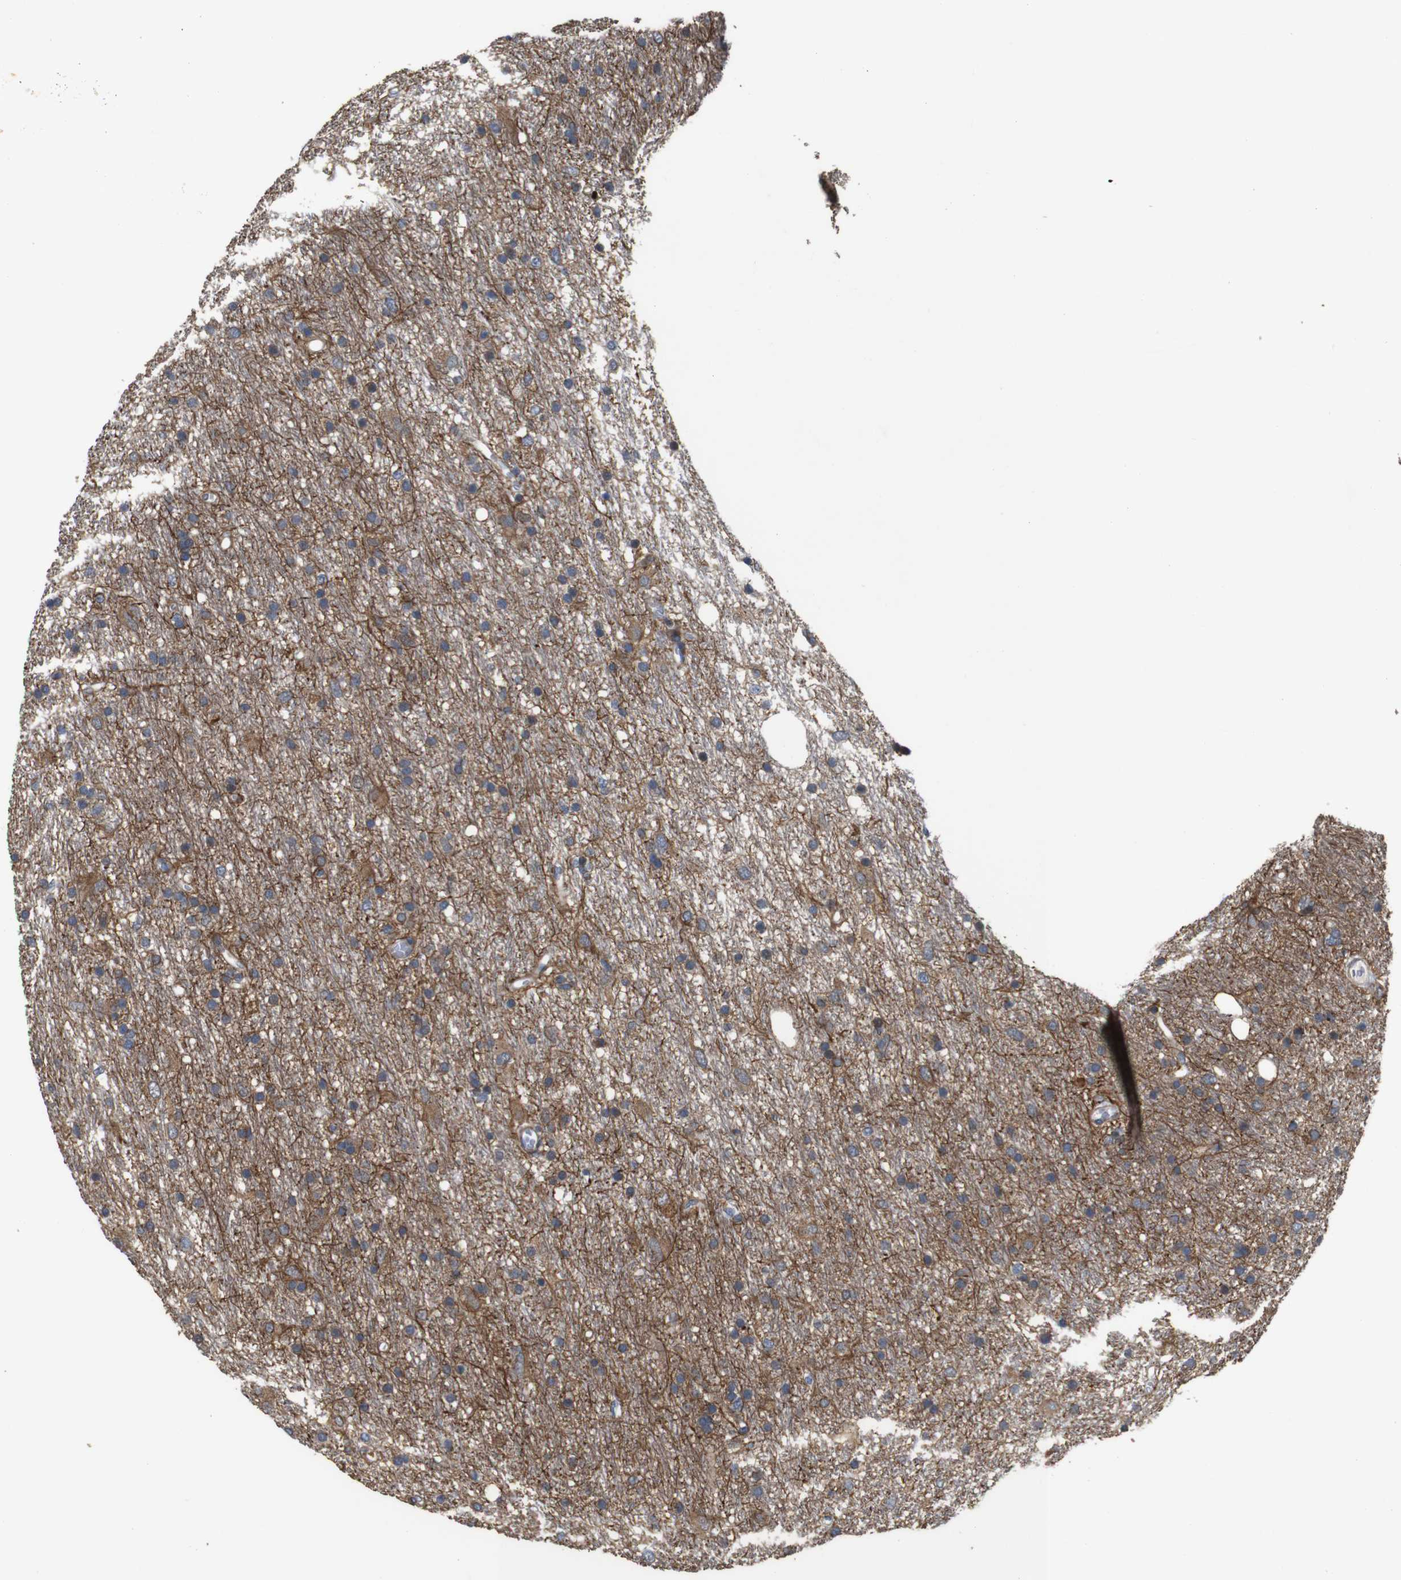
{"staining": {"intensity": "weak", "quantity": "25%-75%", "location": "cytoplasmic/membranous"}, "tissue": "glioma", "cell_type": "Tumor cells", "image_type": "cancer", "snomed": [{"axis": "morphology", "description": "Glioma, malignant, Low grade"}, {"axis": "topography", "description": "Brain"}], "caption": "Low-grade glioma (malignant) was stained to show a protein in brown. There is low levels of weak cytoplasmic/membranous expression in about 25%-75% of tumor cells.", "gene": "SNN", "patient": {"sex": "male", "age": 77}}